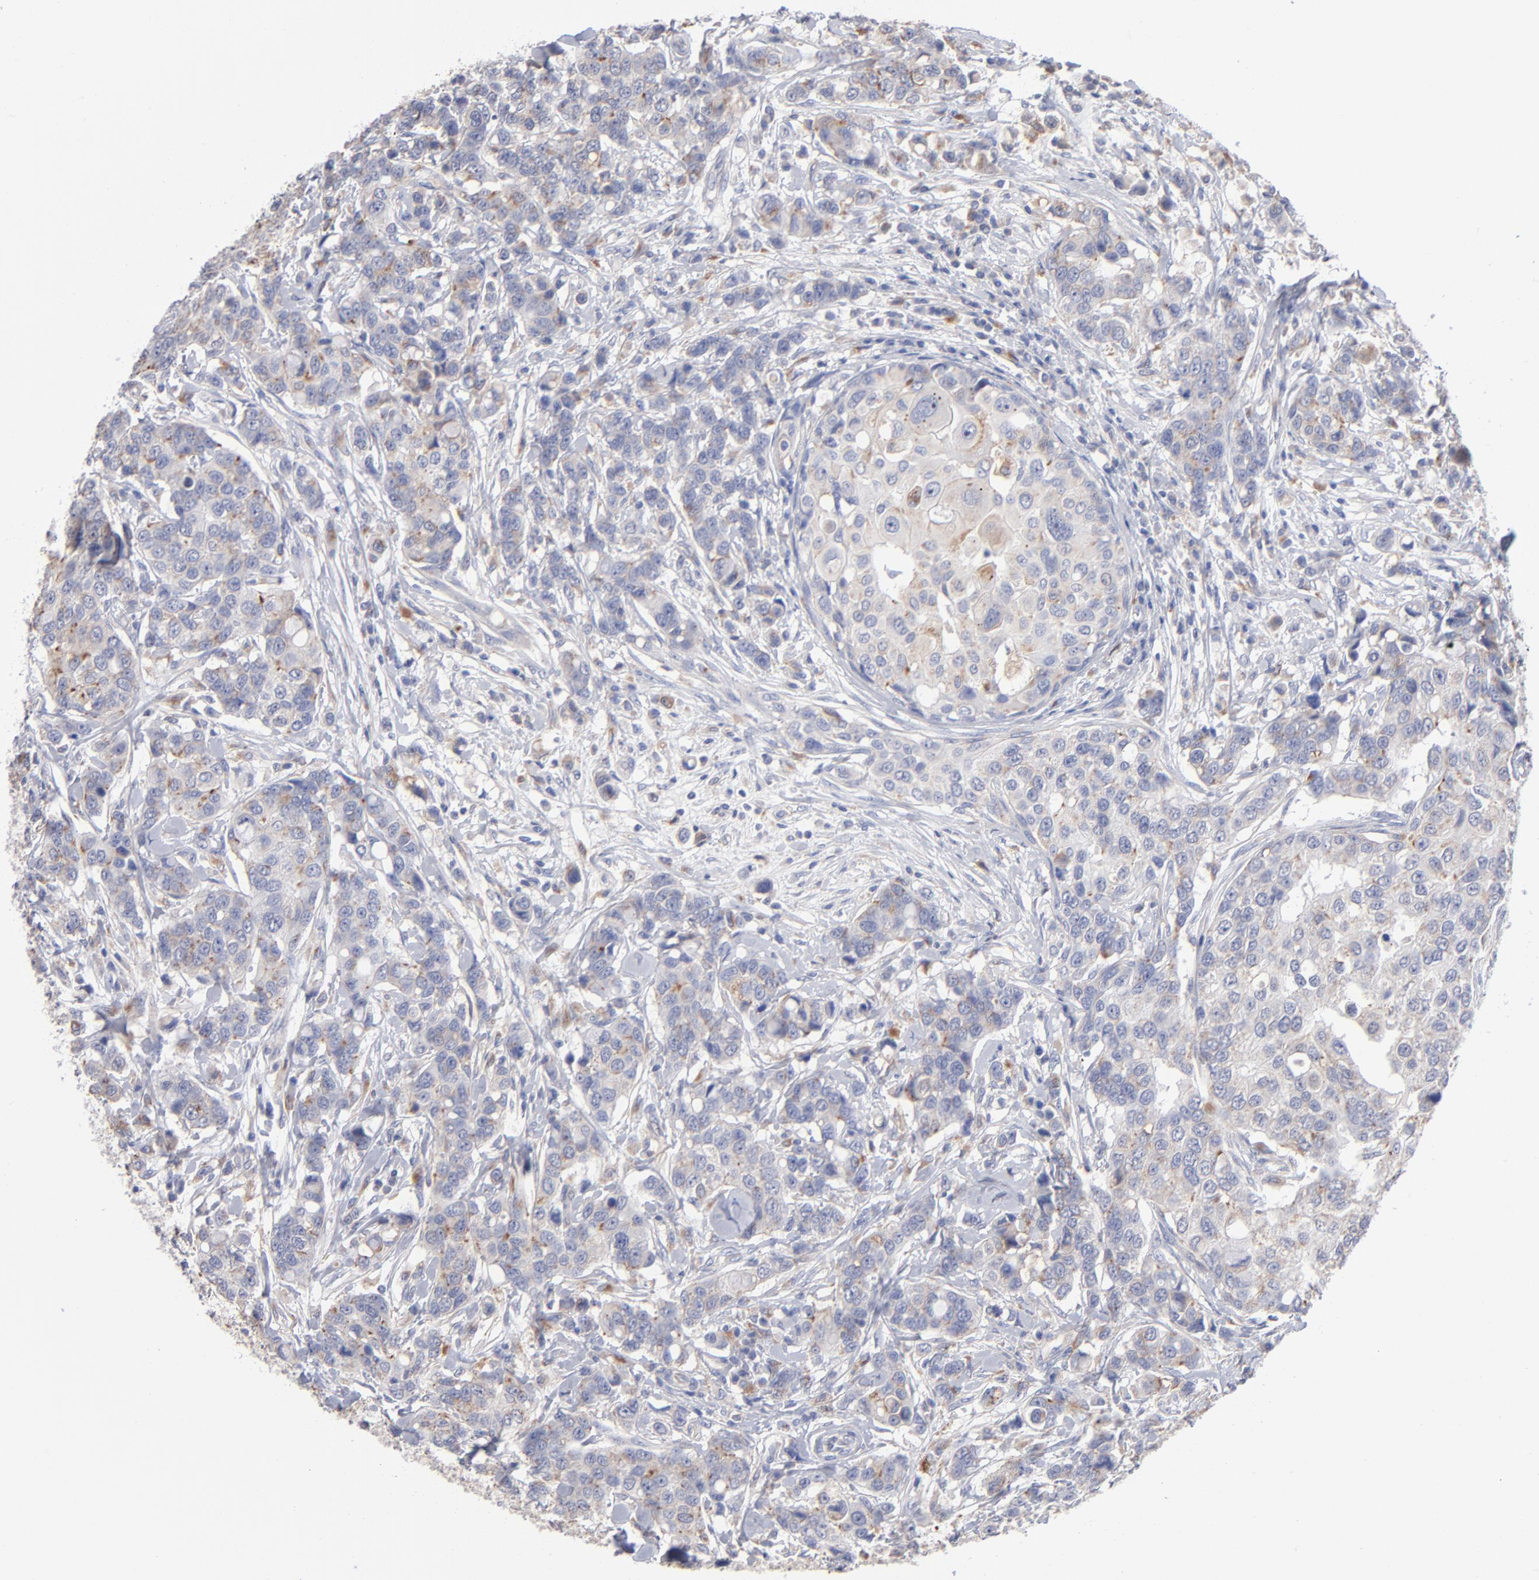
{"staining": {"intensity": "moderate", "quantity": "25%-75%", "location": "cytoplasmic/membranous"}, "tissue": "breast cancer", "cell_type": "Tumor cells", "image_type": "cancer", "snomed": [{"axis": "morphology", "description": "Duct carcinoma"}, {"axis": "topography", "description": "Breast"}], "caption": "Breast cancer stained with a protein marker exhibits moderate staining in tumor cells.", "gene": "RRAGB", "patient": {"sex": "female", "age": 27}}